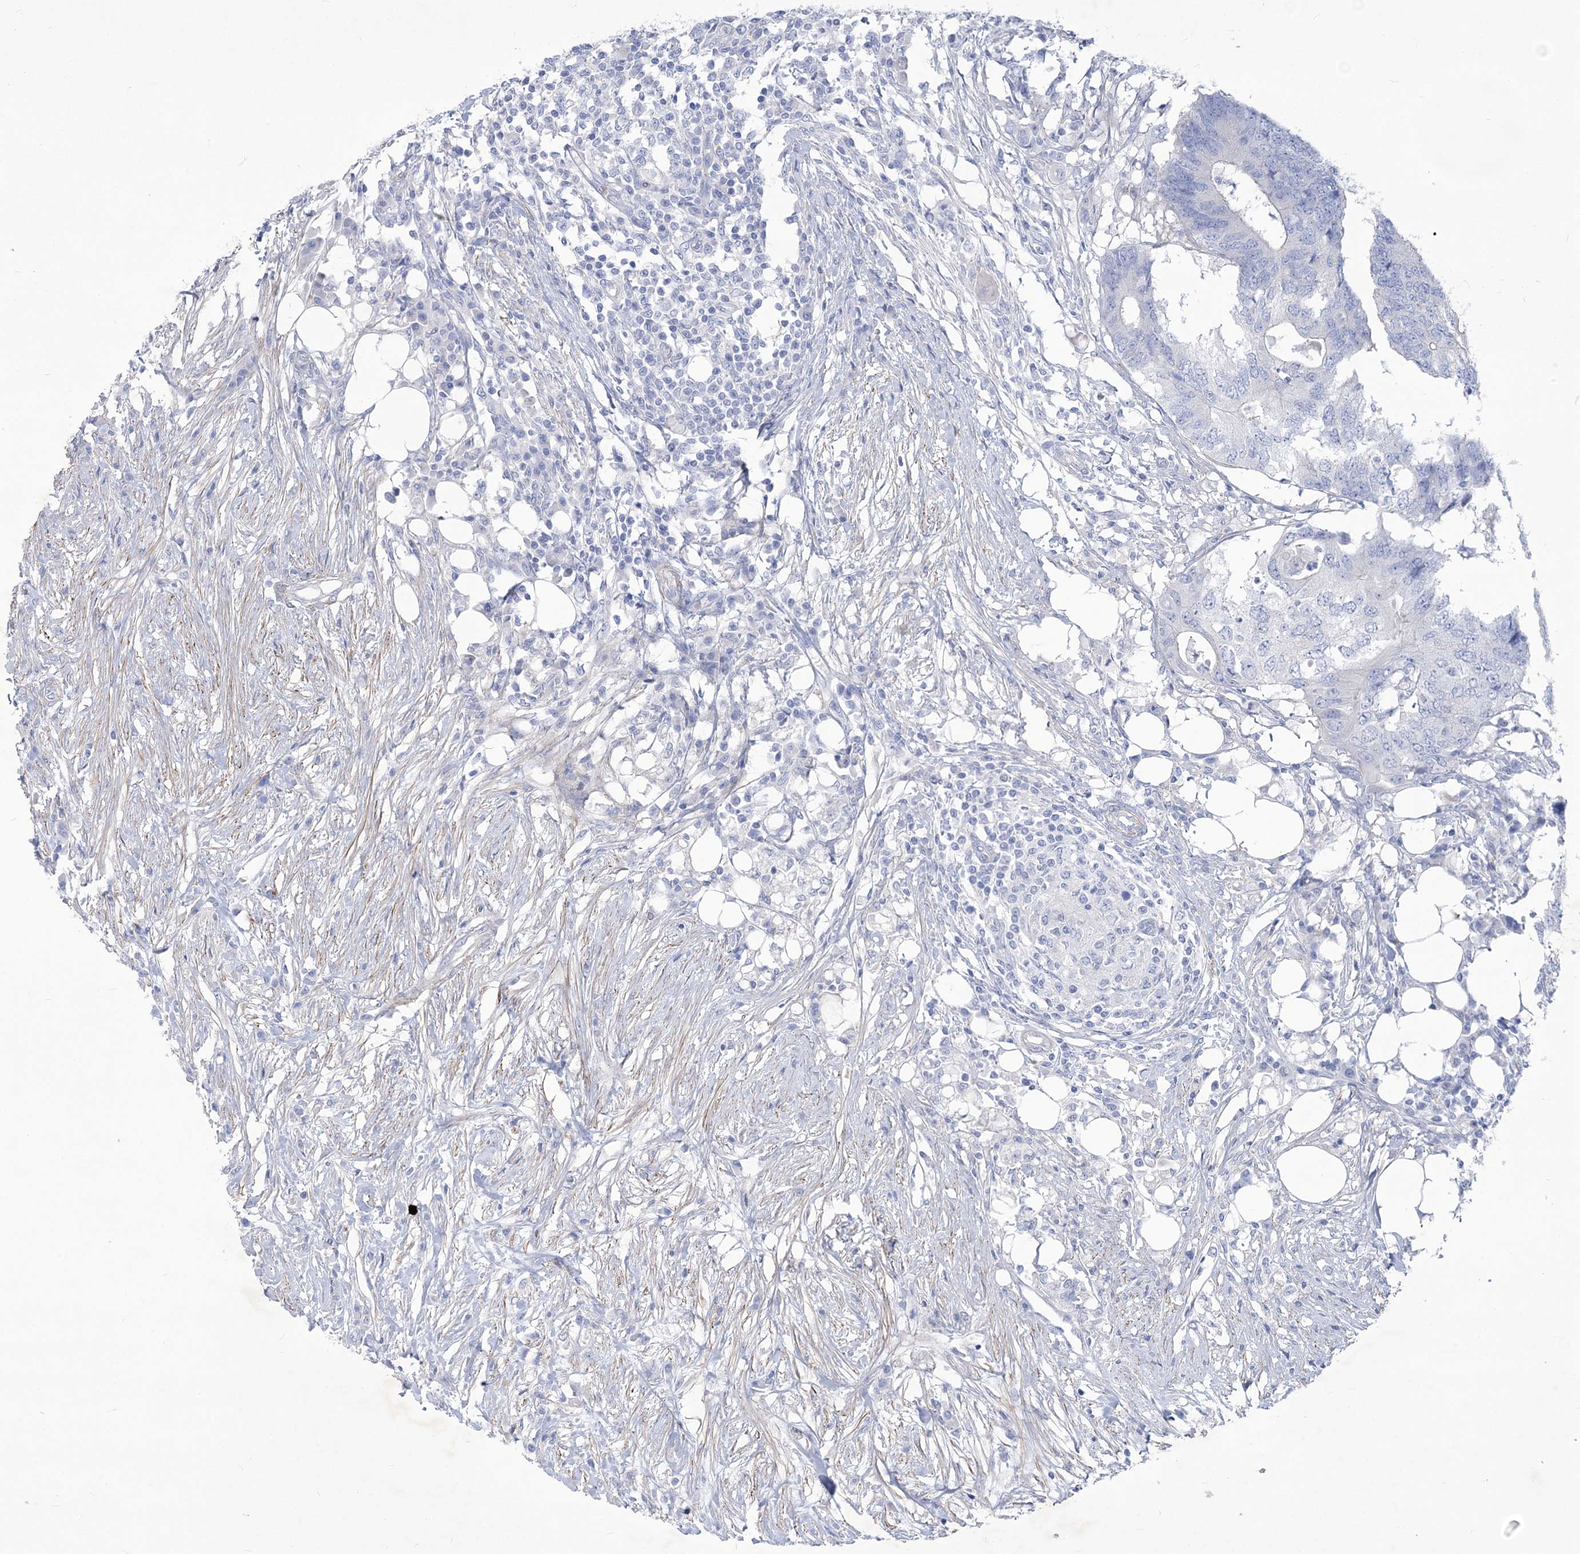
{"staining": {"intensity": "negative", "quantity": "none", "location": "none"}, "tissue": "colorectal cancer", "cell_type": "Tumor cells", "image_type": "cancer", "snomed": [{"axis": "morphology", "description": "Adenocarcinoma, NOS"}, {"axis": "topography", "description": "Colon"}], "caption": "IHC of human colorectal adenocarcinoma shows no staining in tumor cells. The staining is performed using DAB (3,3'-diaminobenzidine) brown chromogen with nuclei counter-stained in using hematoxylin.", "gene": "WDR74", "patient": {"sex": "male", "age": 71}}